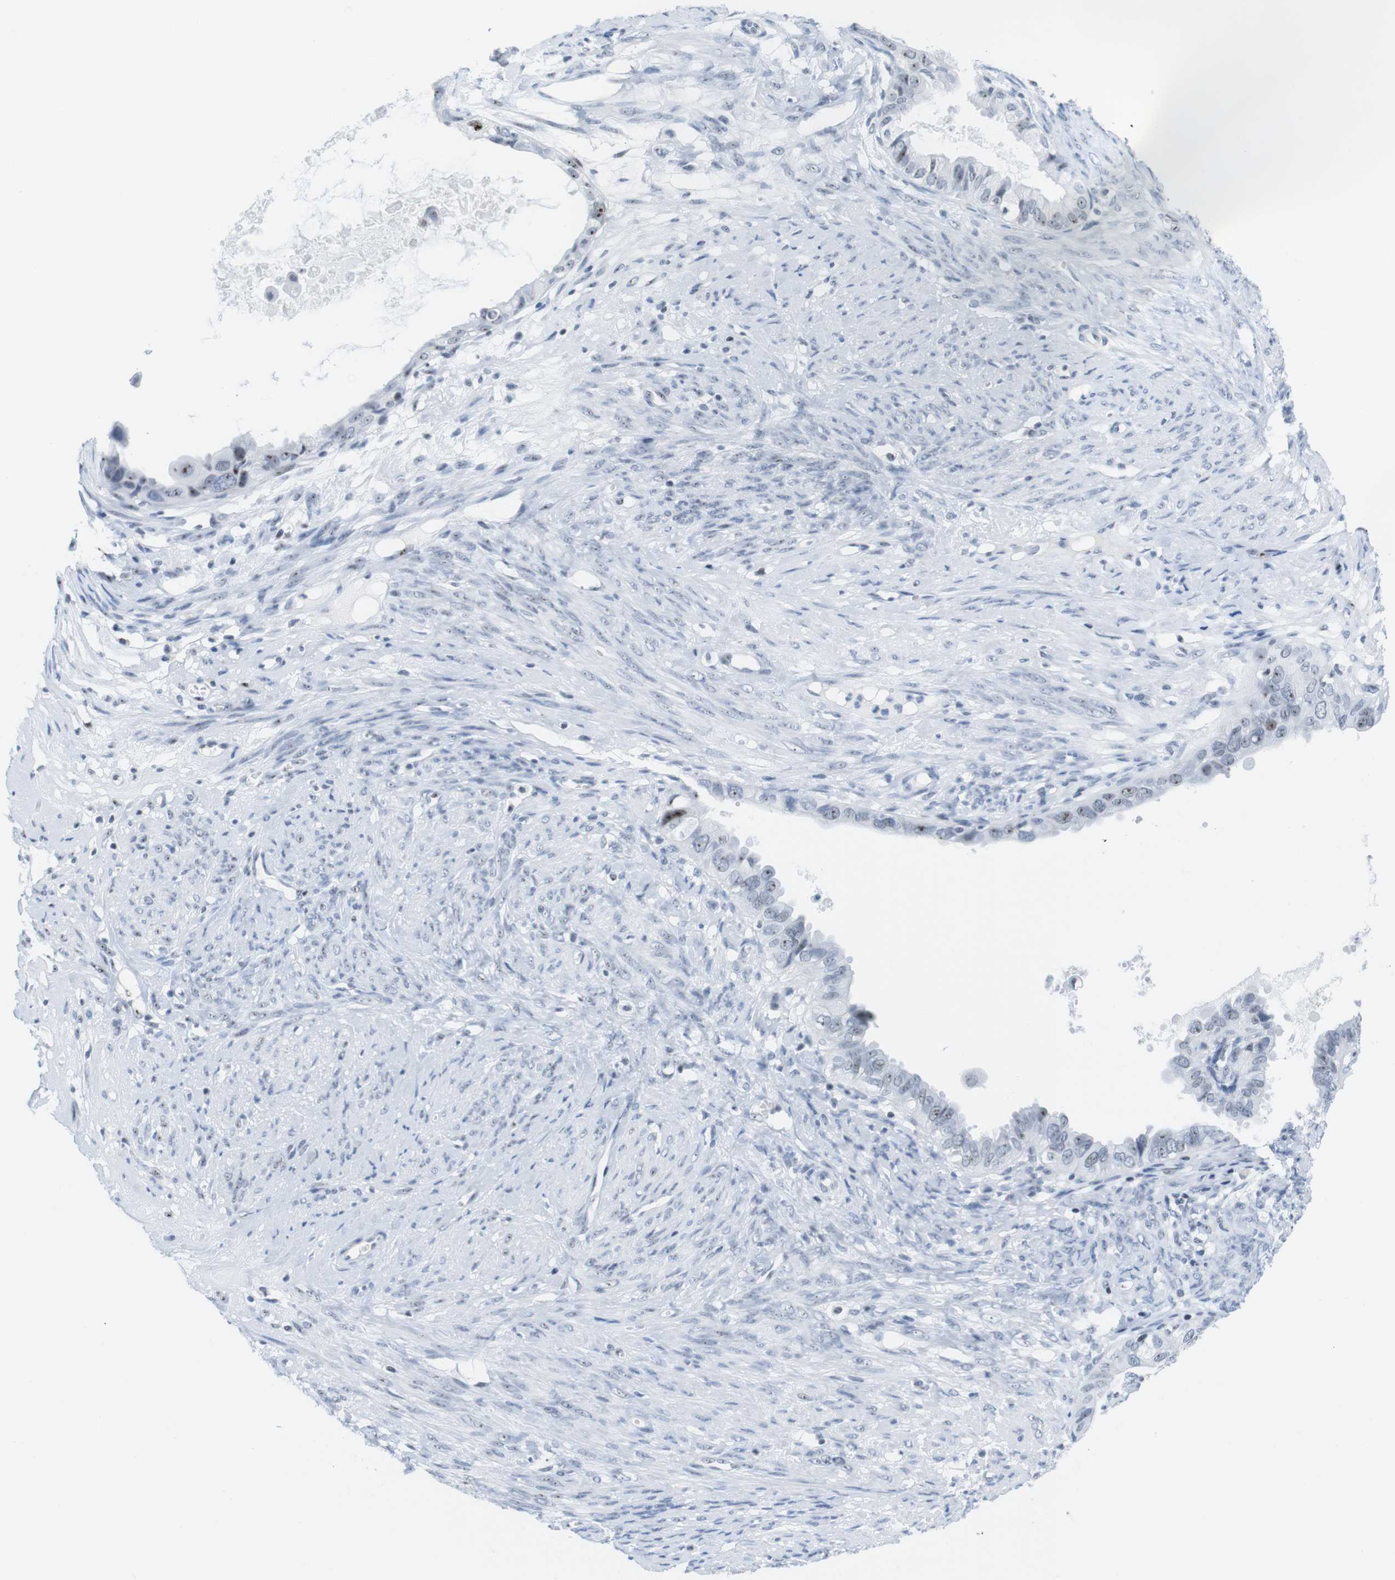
{"staining": {"intensity": "moderate", "quantity": "<25%", "location": "nuclear"}, "tissue": "cervical cancer", "cell_type": "Tumor cells", "image_type": "cancer", "snomed": [{"axis": "morphology", "description": "Normal tissue, NOS"}, {"axis": "morphology", "description": "Adenocarcinoma, NOS"}, {"axis": "topography", "description": "Cervix"}, {"axis": "topography", "description": "Endometrium"}], "caption": "About <25% of tumor cells in adenocarcinoma (cervical) reveal moderate nuclear protein expression as visualized by brown immunohistochemical staining.", "gene": "NIFK", "patient": {"sex": "female", "age": 86}}